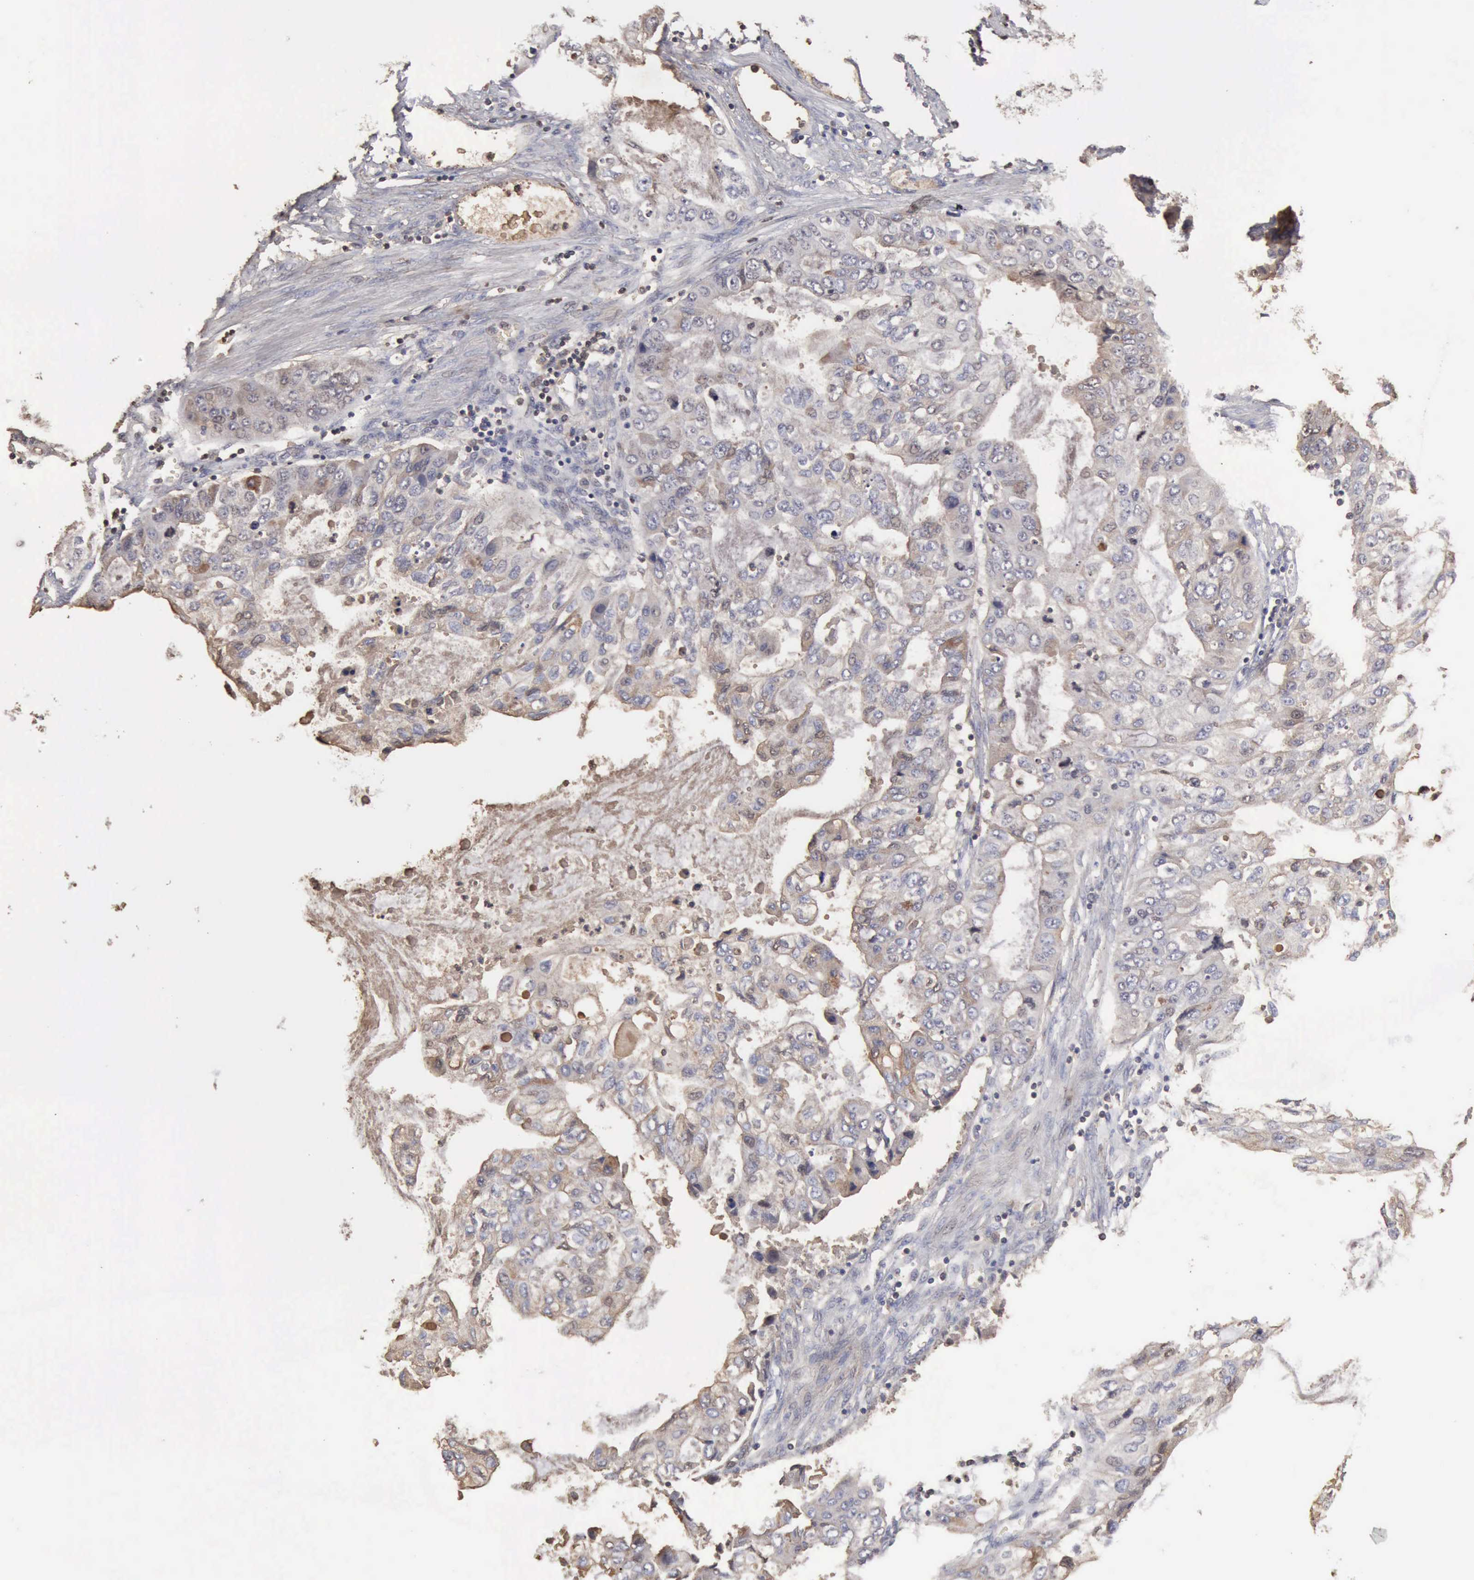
{"staining": {"intensity": "weak", "quantity": "<25%", "location": "cytoplasmic/membranous,nuclear"}, "tissue": "stomach cancer", "cell_type": "Tumor cells", "image_type": "cancer", "snomed": [{"axis": "morphology", "description": "Adenocarcinoma, NOS"}, {"axis": "topography", "description": "Stomach, upper"}], "caption": "IHC histopathology image of neoplastic tissue: adenocarcinoma (stomach) stained with DAB (3,3'-diaminobenzidine) displays no significant protein staining in tumor cells.", "gene": "SERPINA1", "patient": {"sex": "female", "age": 52}}